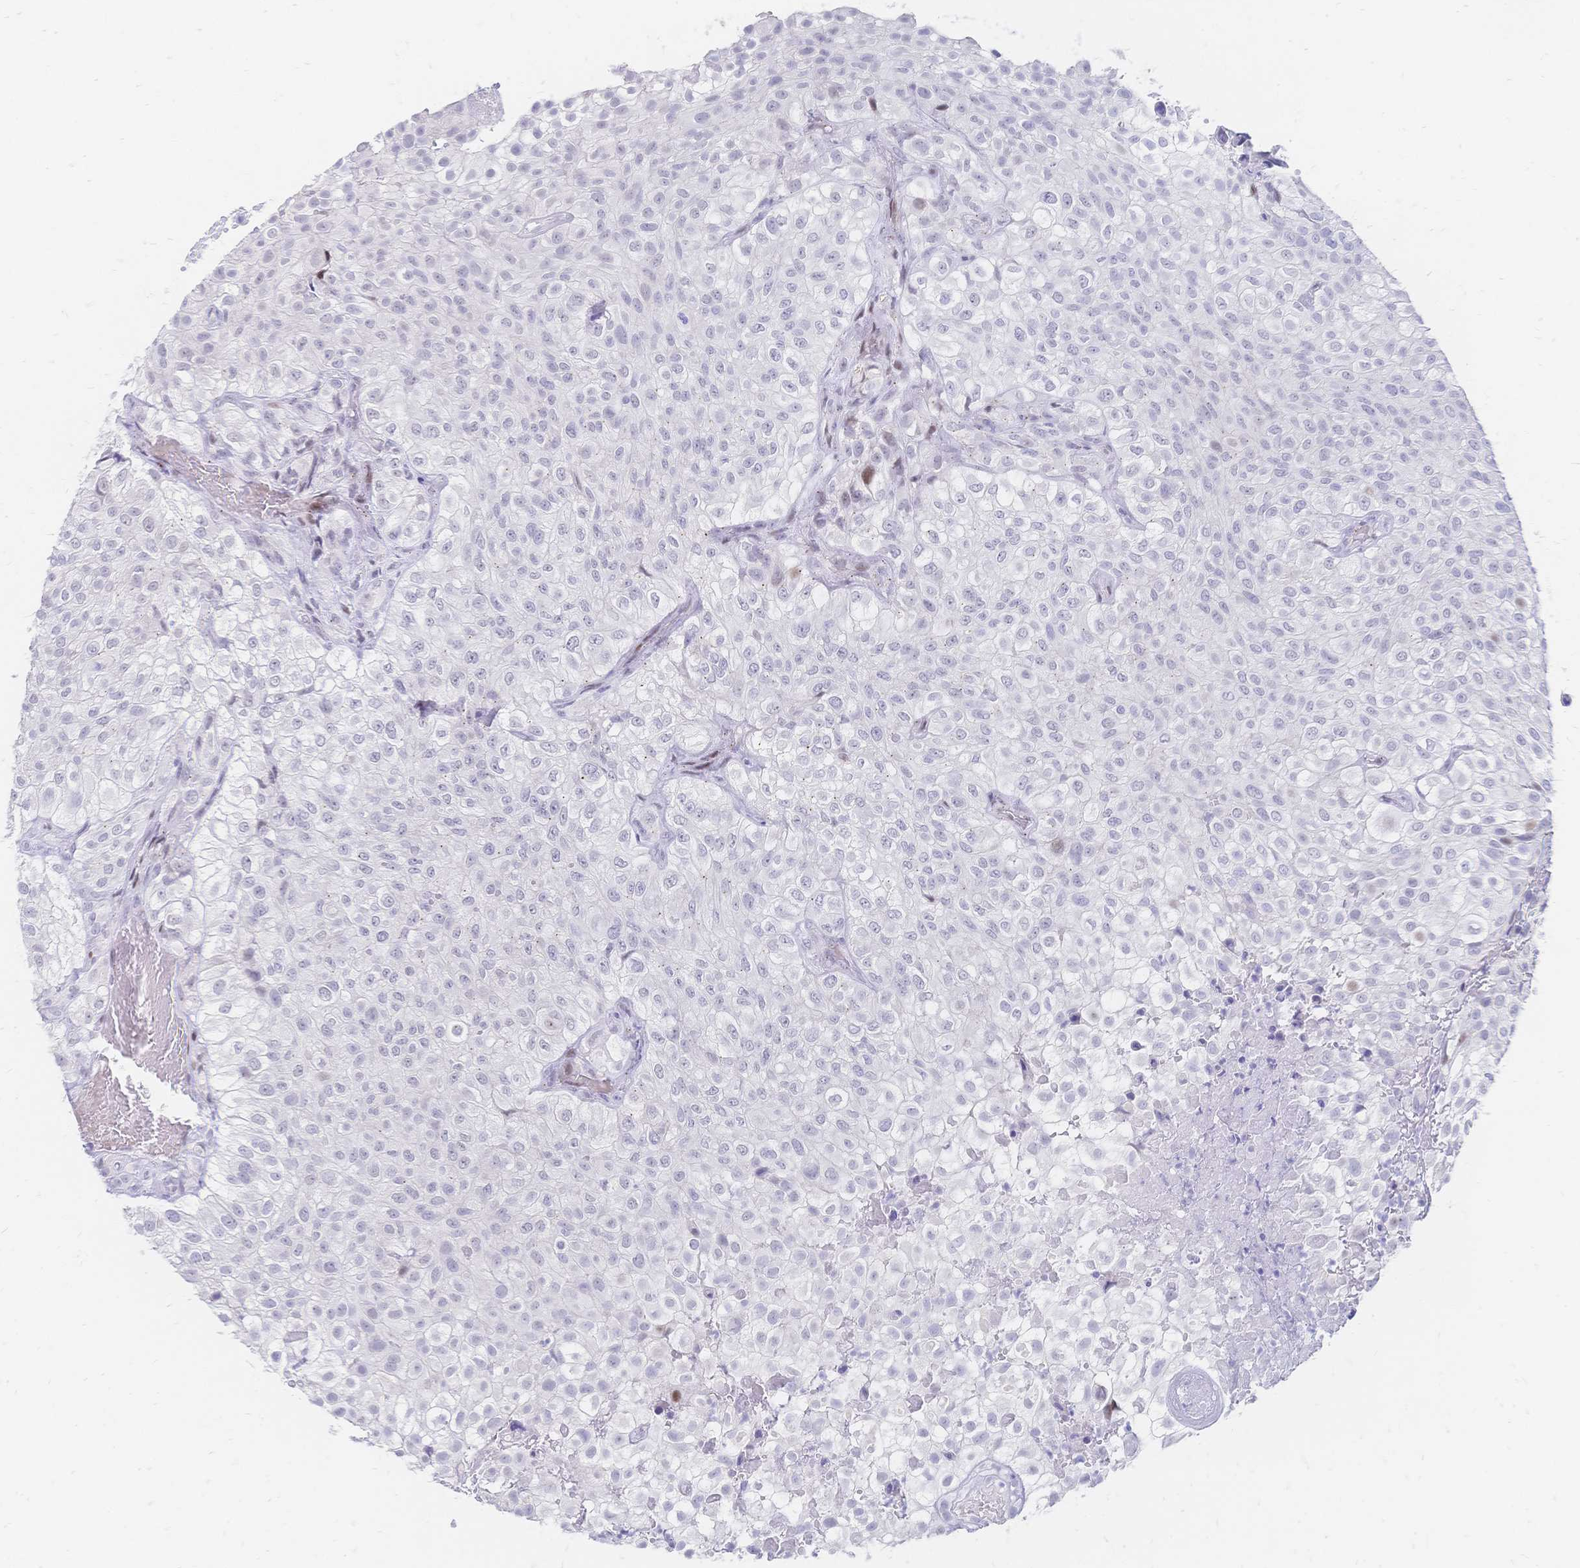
{"staining": {"intensity": "negative", "quantity": "none", "location": "none"}, "tissue": "urothelial cancer", "cell_type": "Tumor cells", "image_type": "cancer", "snomed": [{"axis": "morphology", "description": "Urothelial carcinoma, High grade"}, {"axis": "topography", "description": "Urinary bladder"}], "caption": "The micrograph shows no significant staining in tumor cells of urothelial carcinoma (high-grade).", "gene": "PSORS1C2", "patient": {"sex": "male", "age": 56}}